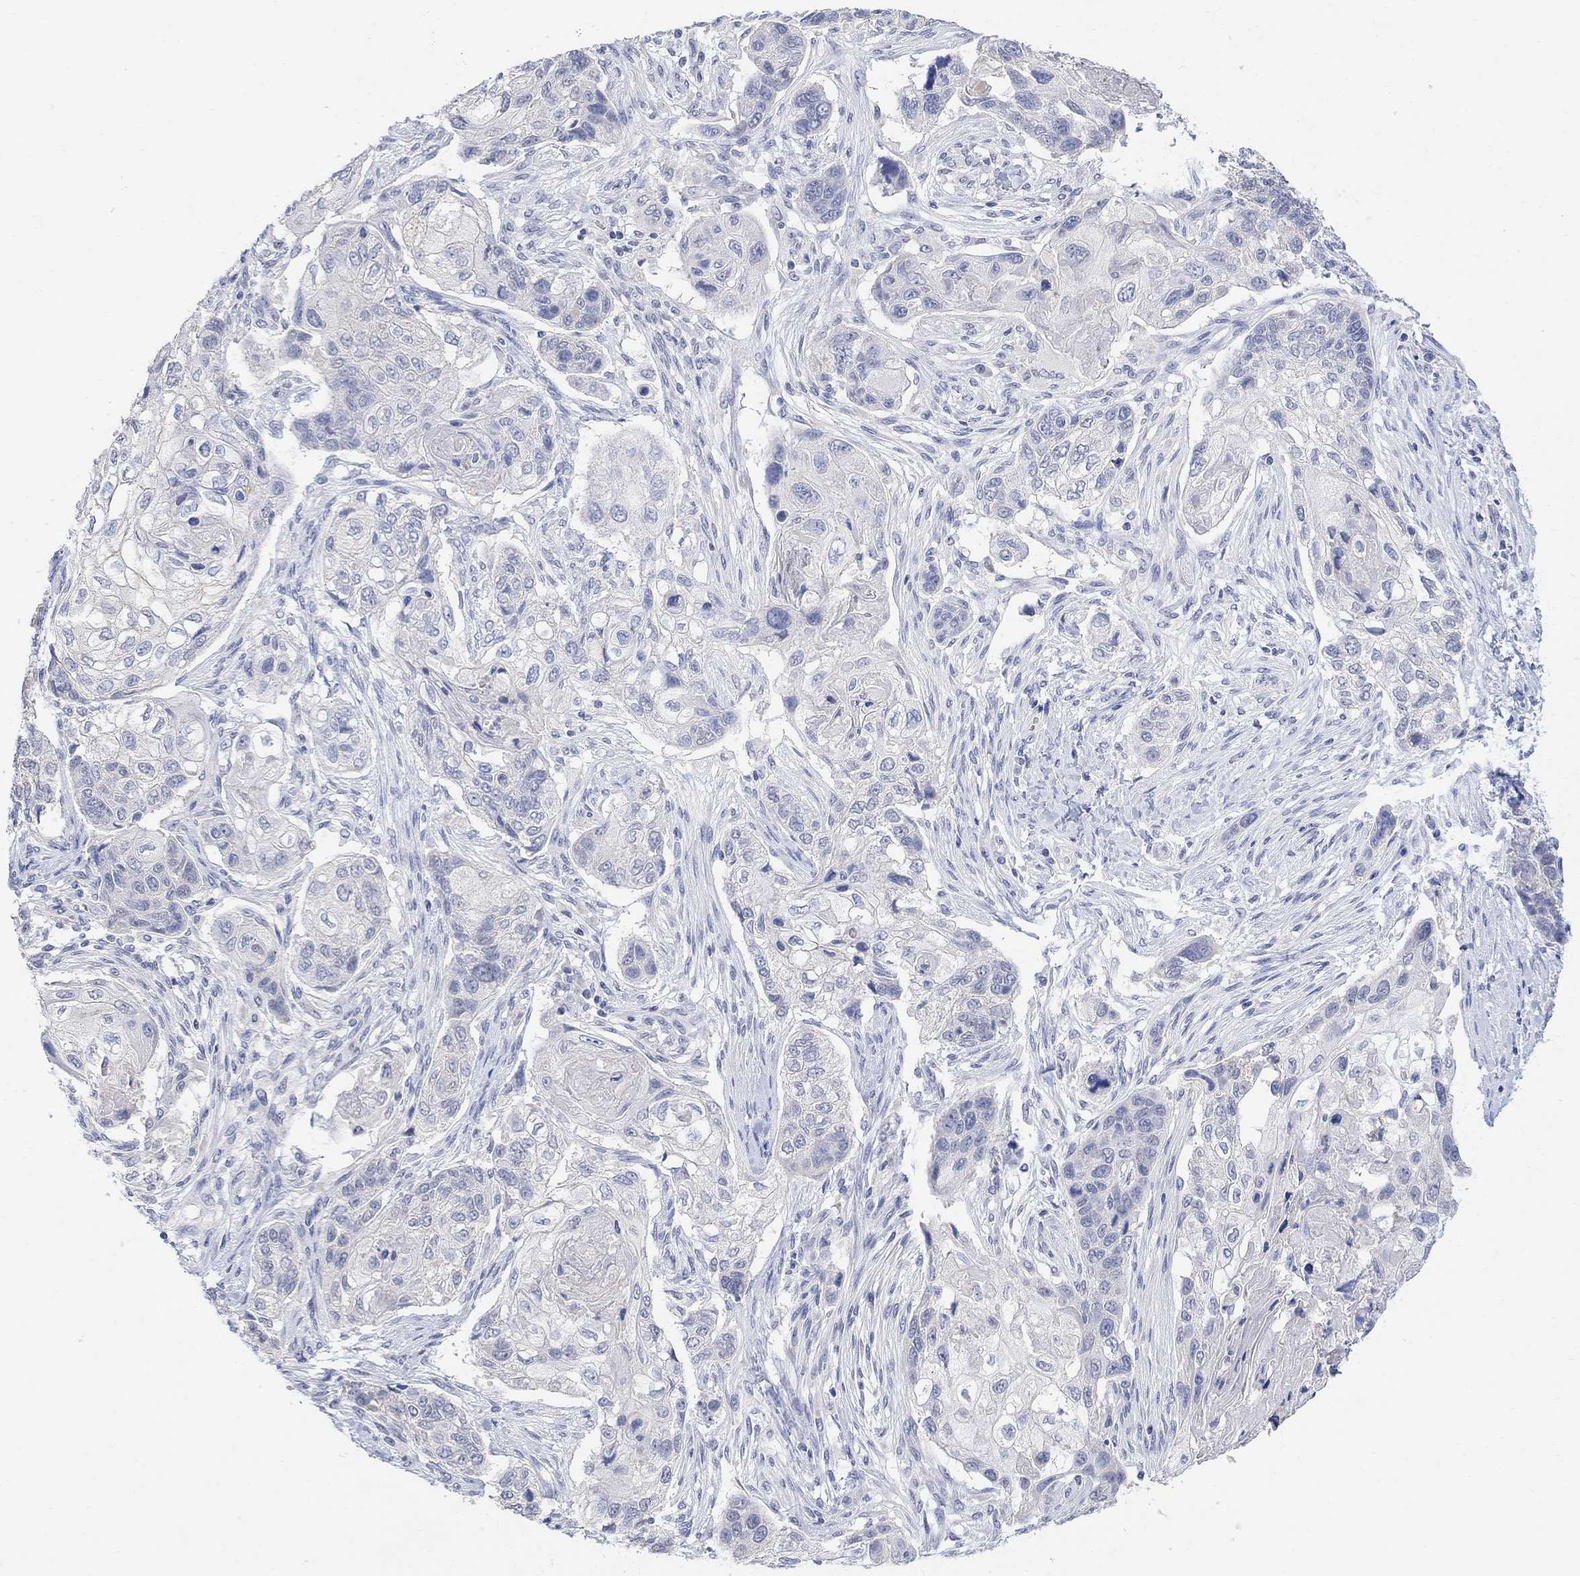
{"staining": {"intensity": "negative", "quantity": "none", "location": "none"}, "tissue": "lung cancer", "cell_type": "Tumor cells", "image_type": "cancer", "snomed": [{"axis": "morphology", "description": "Normal tissue, NOS"}, {"axis": "morphology", "description": "Squamous cell carcinoma, NOS"}, {"axis": "topography", "description": "Bronchus"}, {"axis": "topography", "description": "Lung"}], "caption": "A micrograph of human lung squamous cell carcinoma is negative for staining in tumor cells. Nuclei are stained in blue.", "gene": "FBP2", "patient": {"sex": "male", "age": 69}}